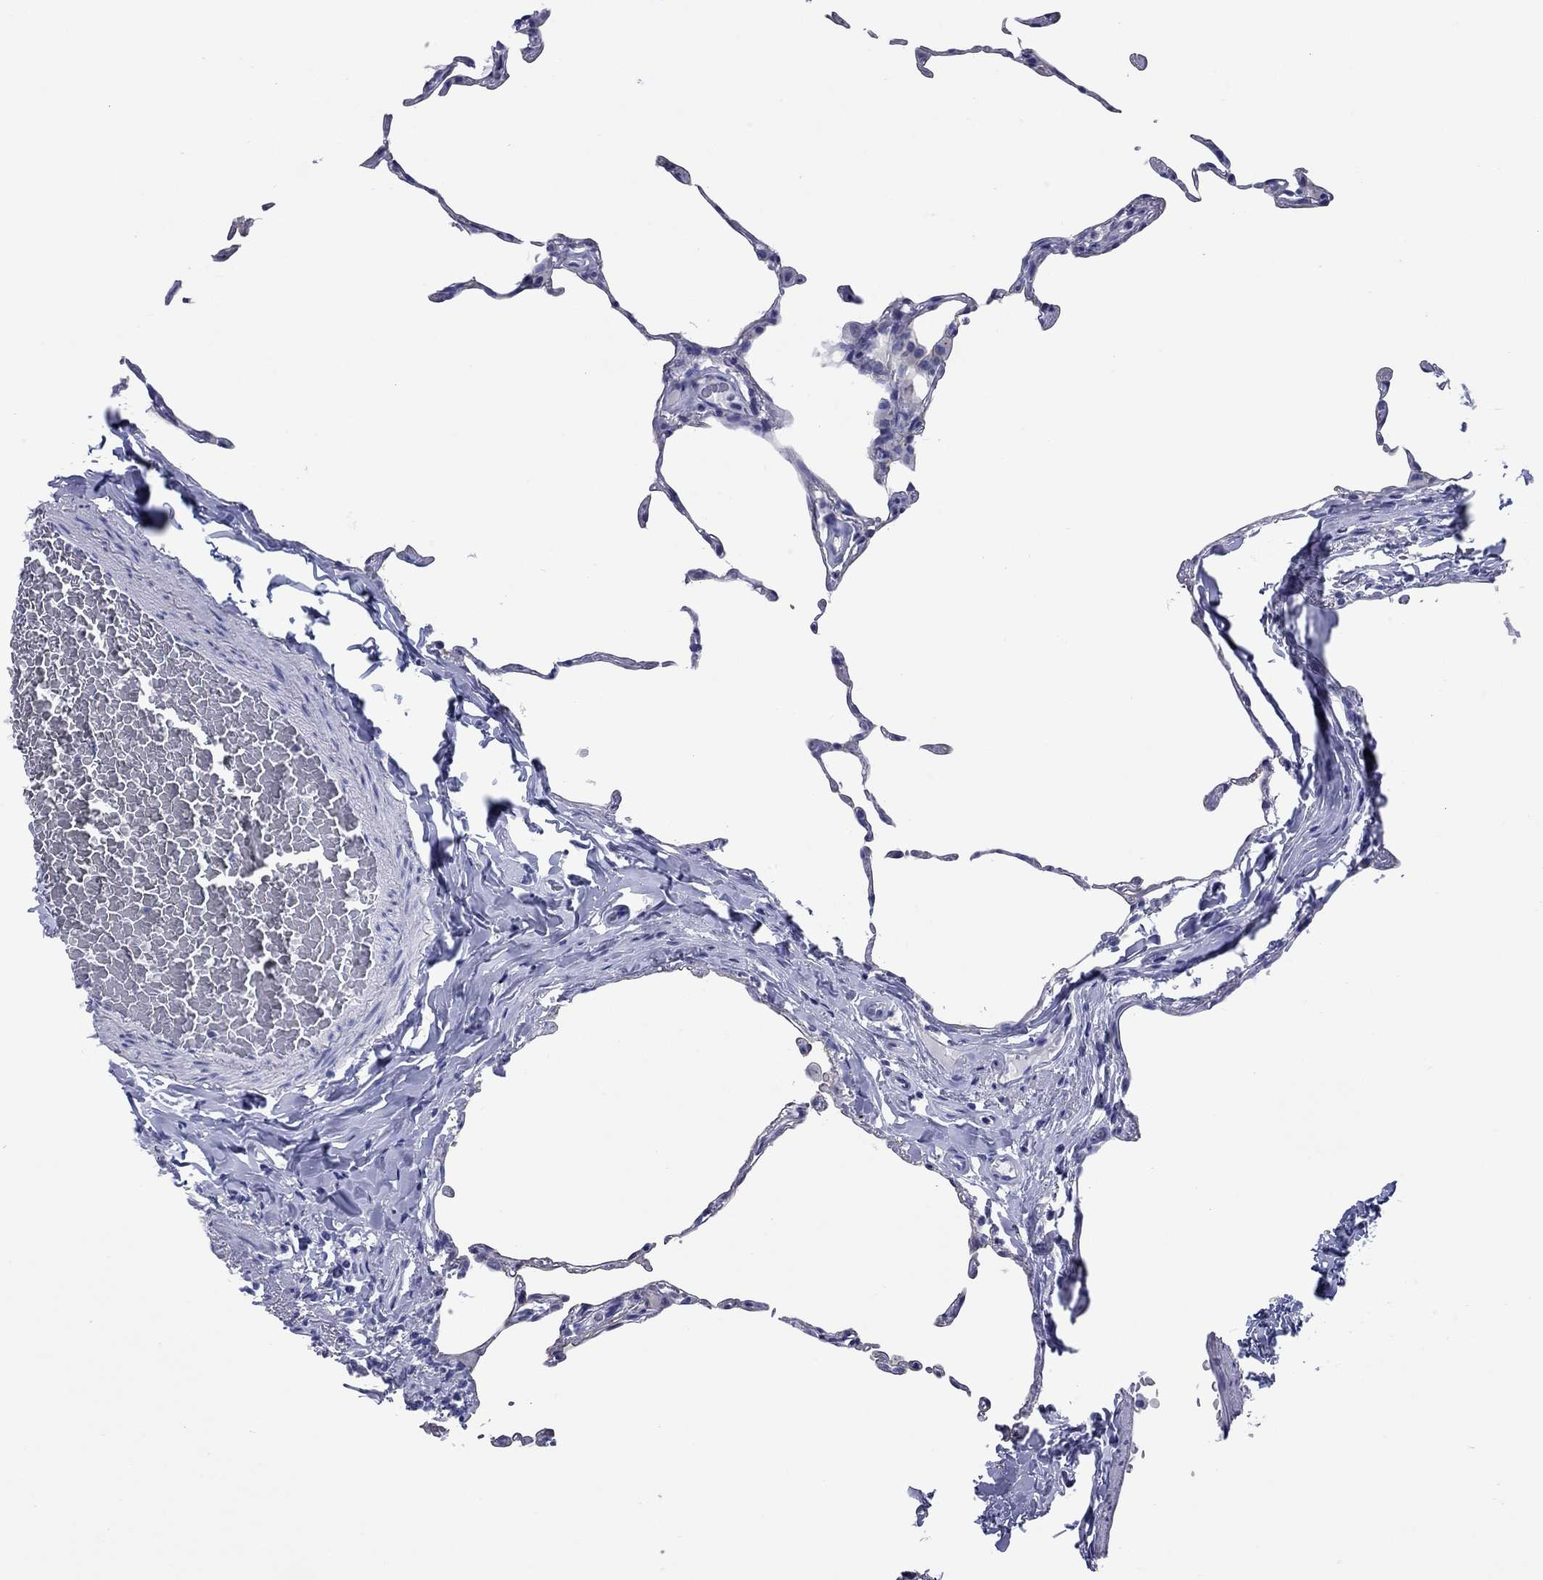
{"staining": {"intensity": "negative", "quantity": "none", "location": "none"}, "tissue": "lung", "cell_type": "Alveolar cells", "image_type": "normal", "snomed": [{"axis": "morphology", "description": "Normal tissue, NOS"}, {"axis": "topography", "description": "Lung"}], "caption": "DAB immunohistochemical staining of benign human lung reveals no significant positivity in alveolar cells. (Stains: DAB (3,3'-diaminobenzidine) IHC with hematoxylin counter stain, Microscopy: brightfield microscopy at high magnification).", "gene": "CCNA1", "patient": {"sex": "female", "age": 57}}